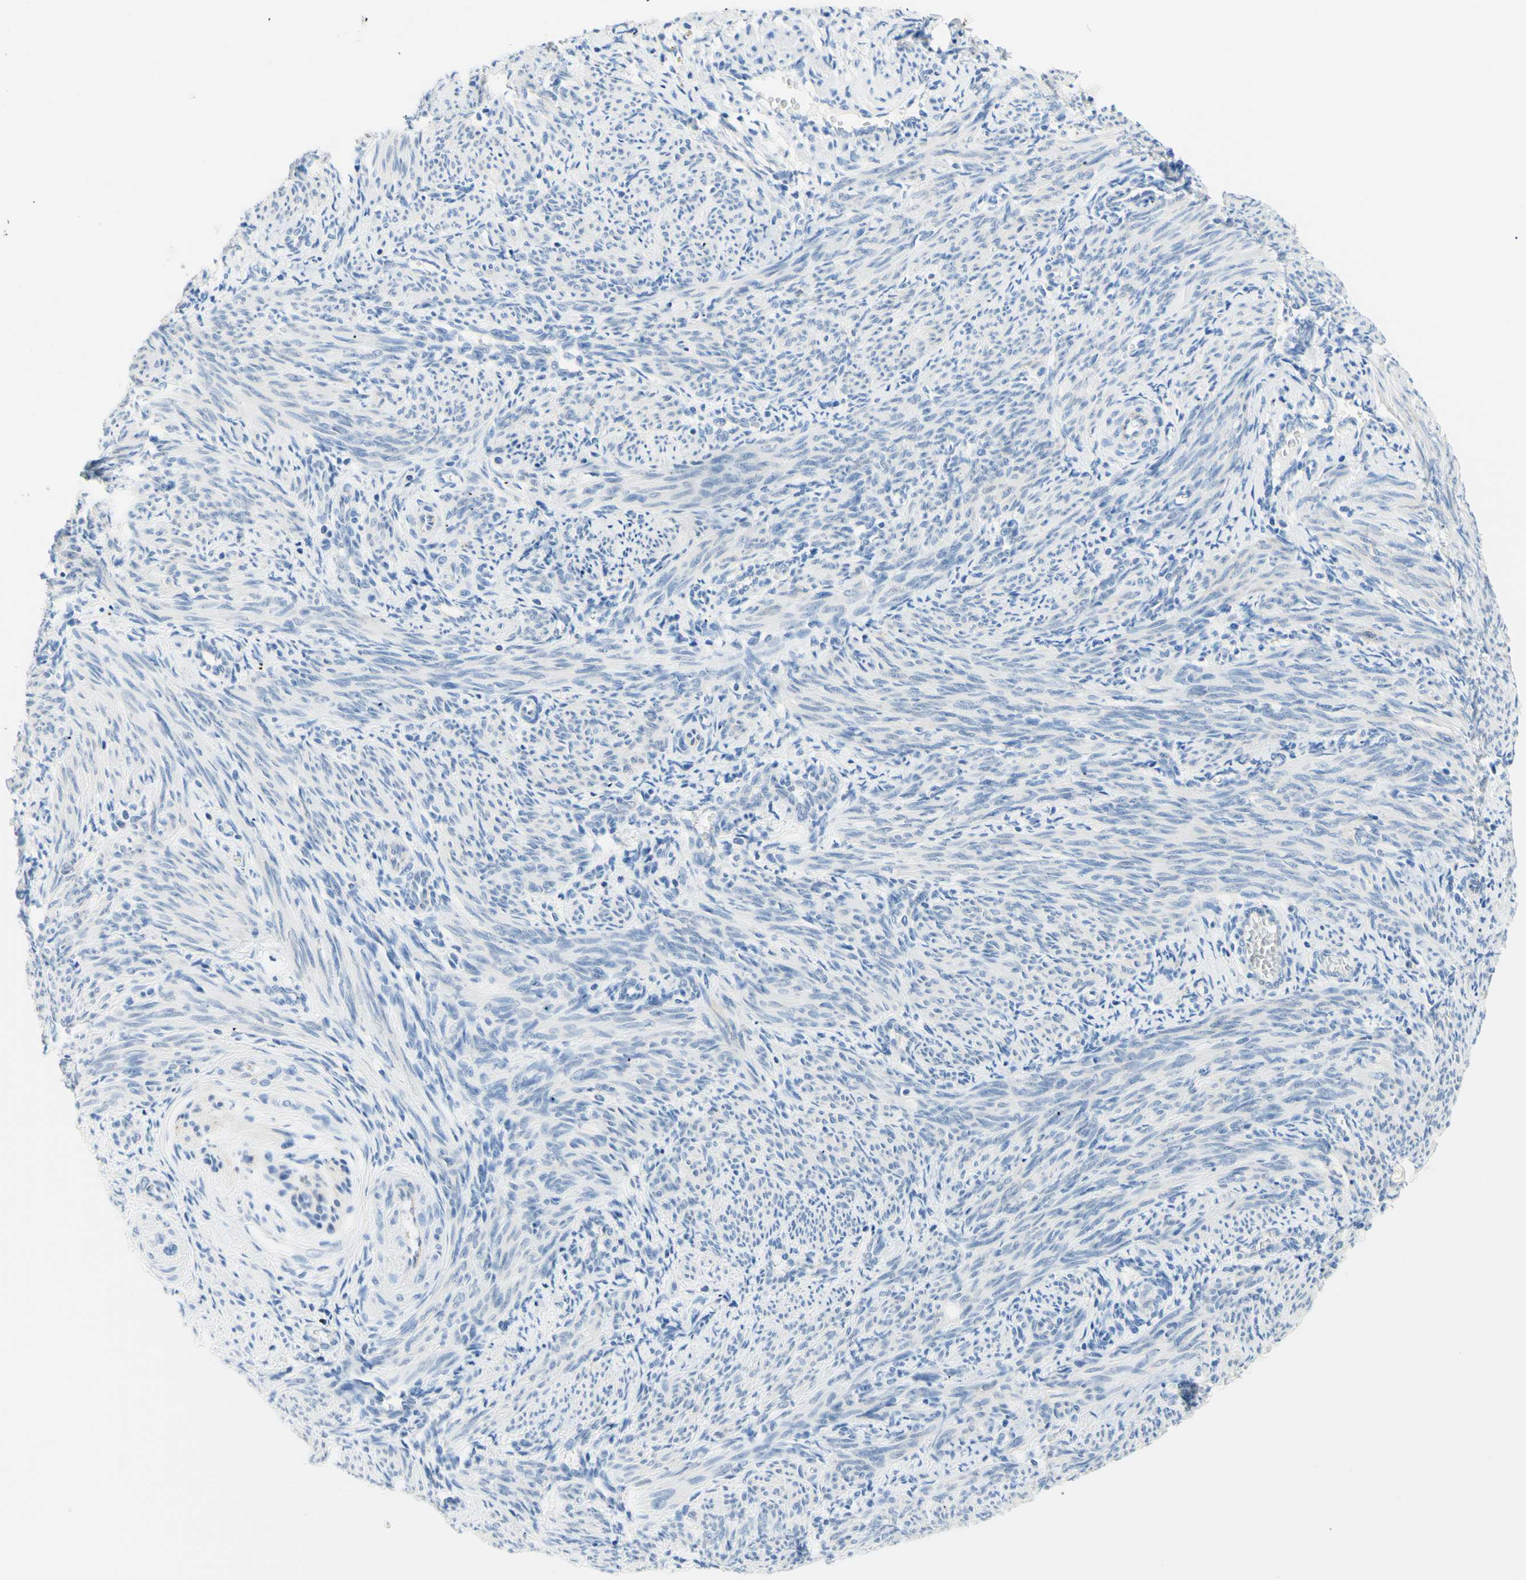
{"staining": {"intensity": "negative", "quantity": "none", "location": "none"}, "tissue": "smooth muscle", "cell_type": "Smooth muscle cells", "image_type": "normal", "snomed": [{"axis": "morphology", "description": "Normal tissue, NOS"}, {"axis": "topography", "description": "Endometrium"}], "caption": "The photomicrograph reveals no staining of smooth muscle cells in normal smooth muscle. (Stains: DAB (3,3'-diaminobenzidine) immunohistochemistry (IHC) with hematoxylin counter stain, Microscopy: brightfield microscopy at high magnification).", "gene": "HPCA", "patient": {"sex": "female", "age": 33}}